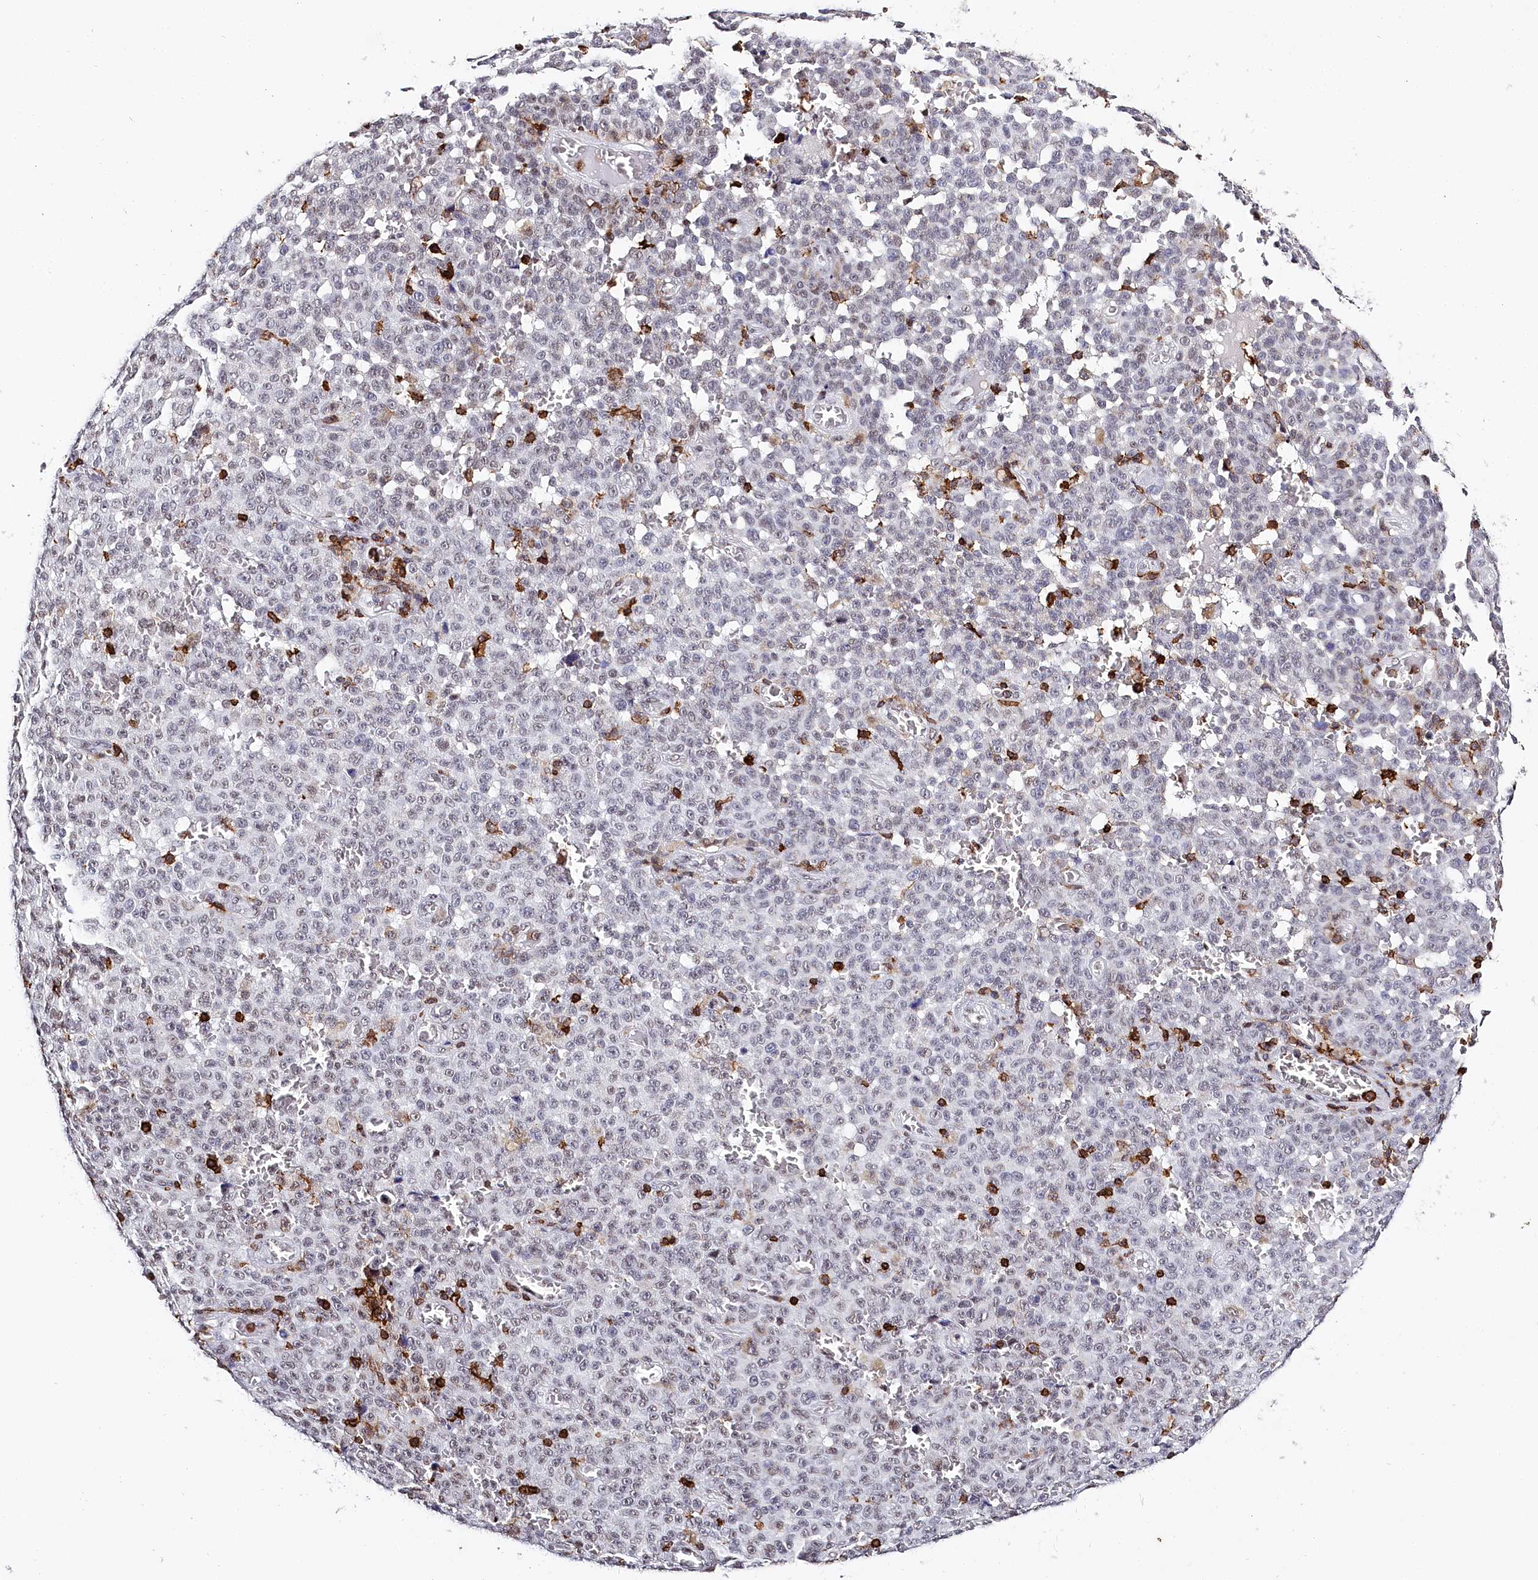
{"staining": {"intensity": "negative", "quantity": "none", "location": "none"}, "tissue": "melanoma", "cell_type": "Tumor cells", "image_type": "cancer", "snomed": [{"axis": "morphology", "description": "Malignant melanoma, NOS"}, {"axis": "topography", "description": "Skin"}], "caption": "Immunohistochemistry (IHC) image of malignant melanoma stained for a protein (brown), which shows no staining in tumor cells.", "gene": "BARD1", "patient": {"sex": "female", "age": 82}}